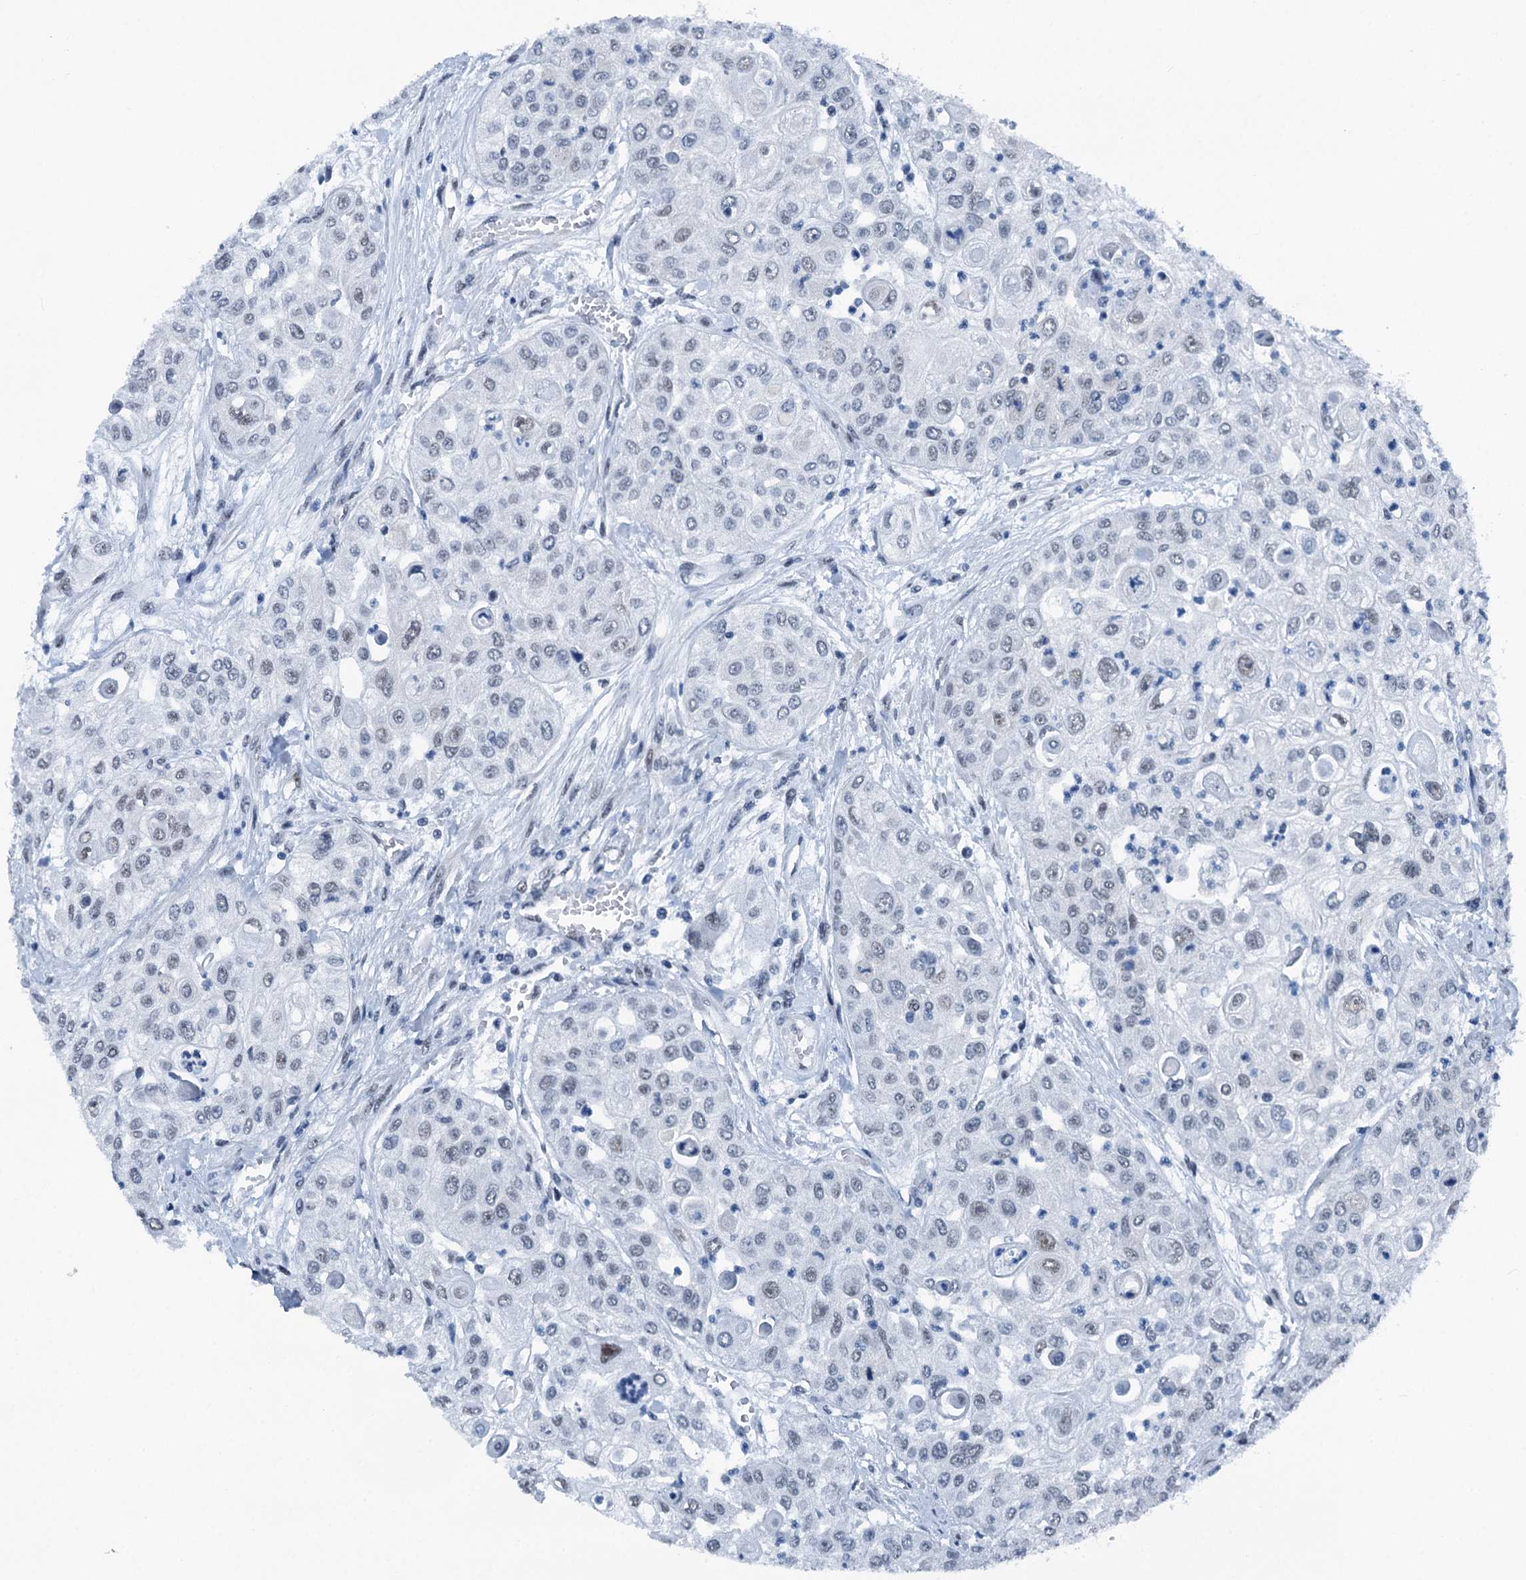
{"staining": {"intensity": "negative", "quantity": "none", "location": "none"}, "tissue": "urothelial cancer", "cell_type": "Tumor cells", "image_type": "cancer", "snomed": [{"axis": "morphology", "description": "Urothelial carcinoma, High grade"}, {"axis": "topography", "description": "Urinary bladder"}], "caption": "Human high-grade urothelial carcinoma stained for a protein using immunohistochemistry (IHC) displays no expression in tumor cells.", "gene": "TRPT1", "patient": {"sex": "female", "age": 79}}